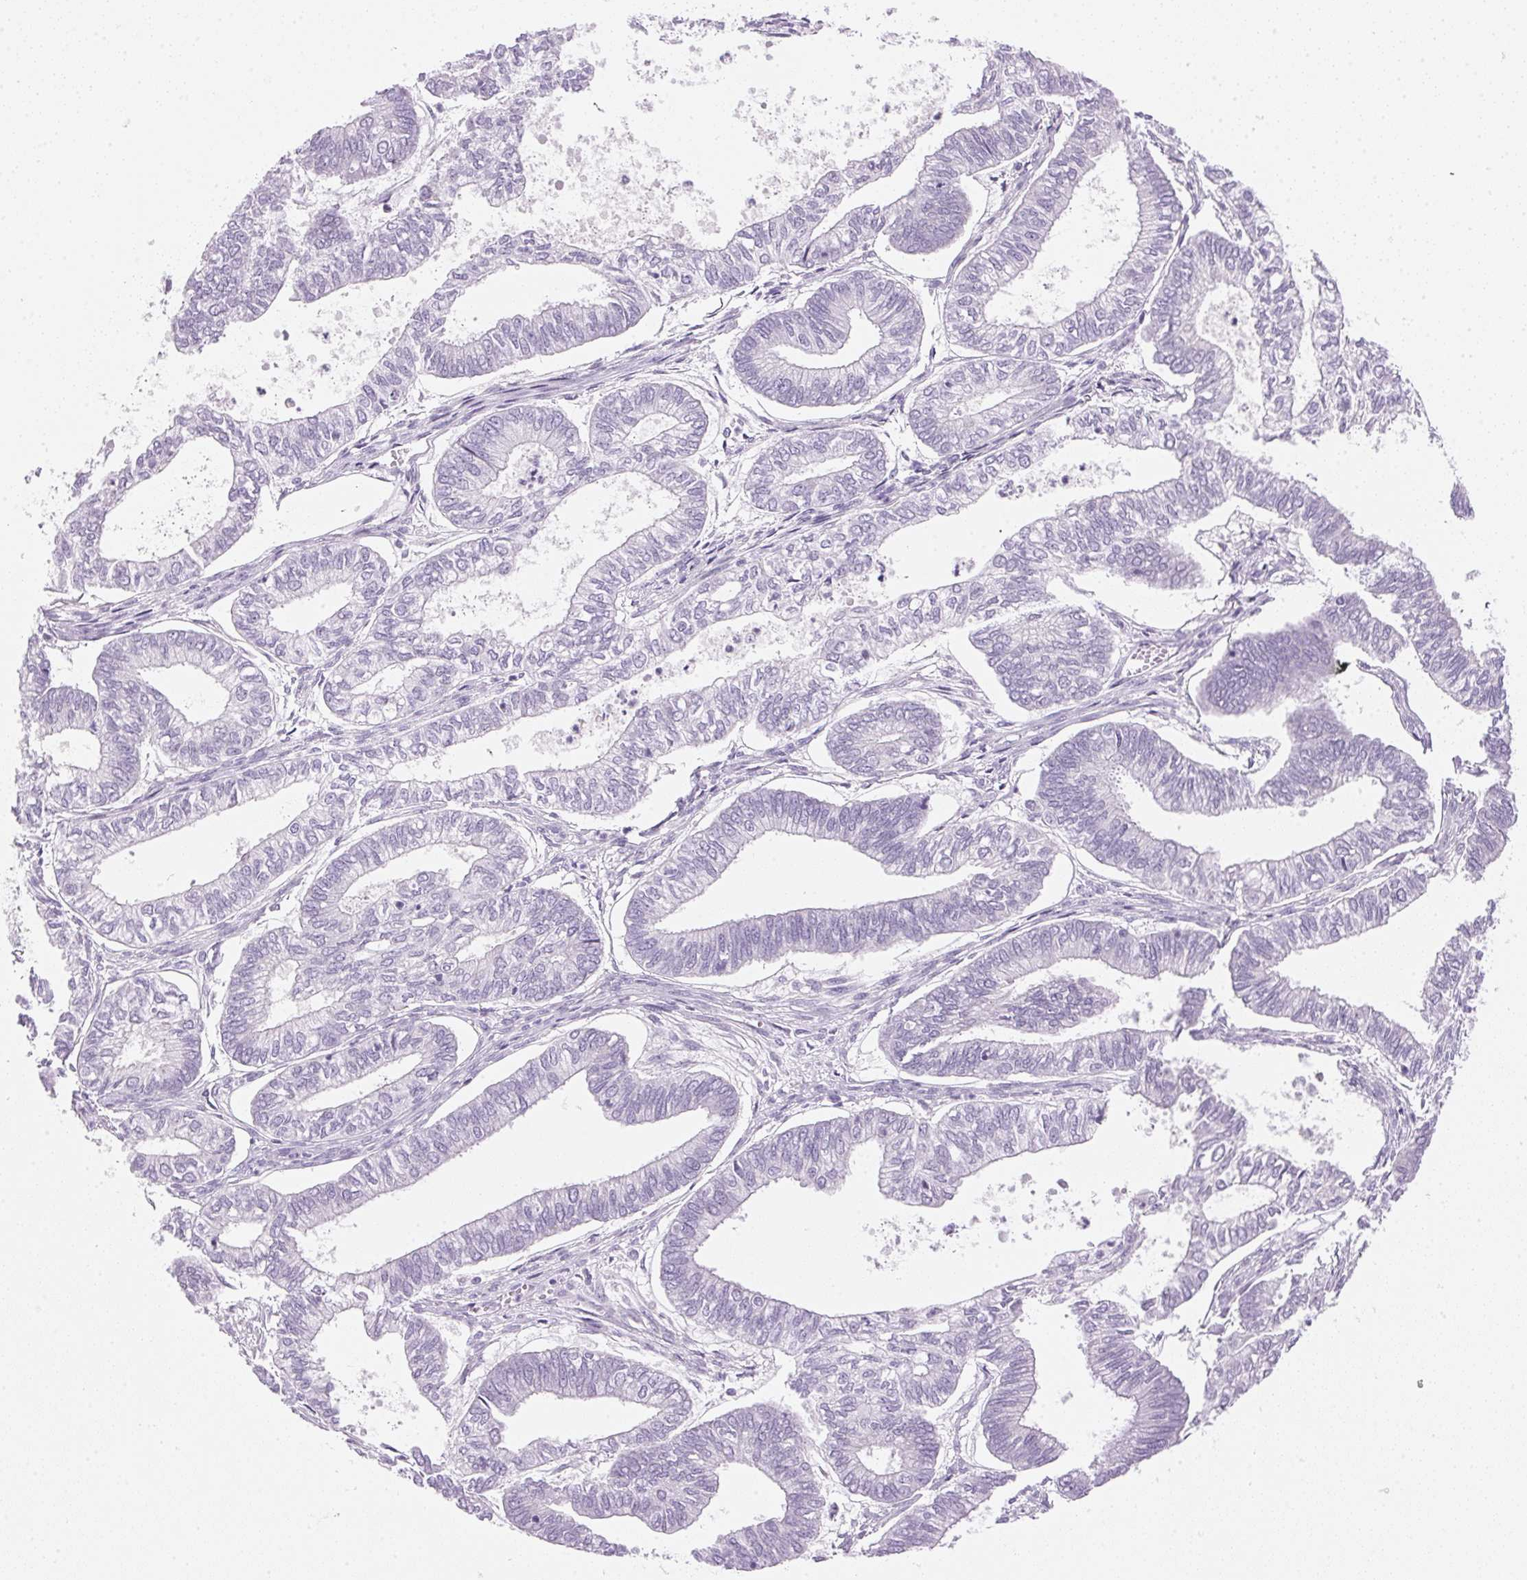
{"staining": {"intensity": "negative", "quantity": "none", "location": "none"}, "tissue": "ovarian cancer", "cell_type": "Tumor cells", "image_type": "cancer", "snomed": [{"axis": "morphology", "description": "Carcinoma, endometroid"}, {"axis": "topography", "description": "Ovary"}], "caption": "This photomicrograph is of ovarian endometroid carcinoma stained with immunohistochemistry (IHC) to label a protein in brown with the nuclei are counter-stained blue. There is no staining in tumor cells.", "gene": "IGFBP1", "patient": {"sex": "female", "age": 64}}